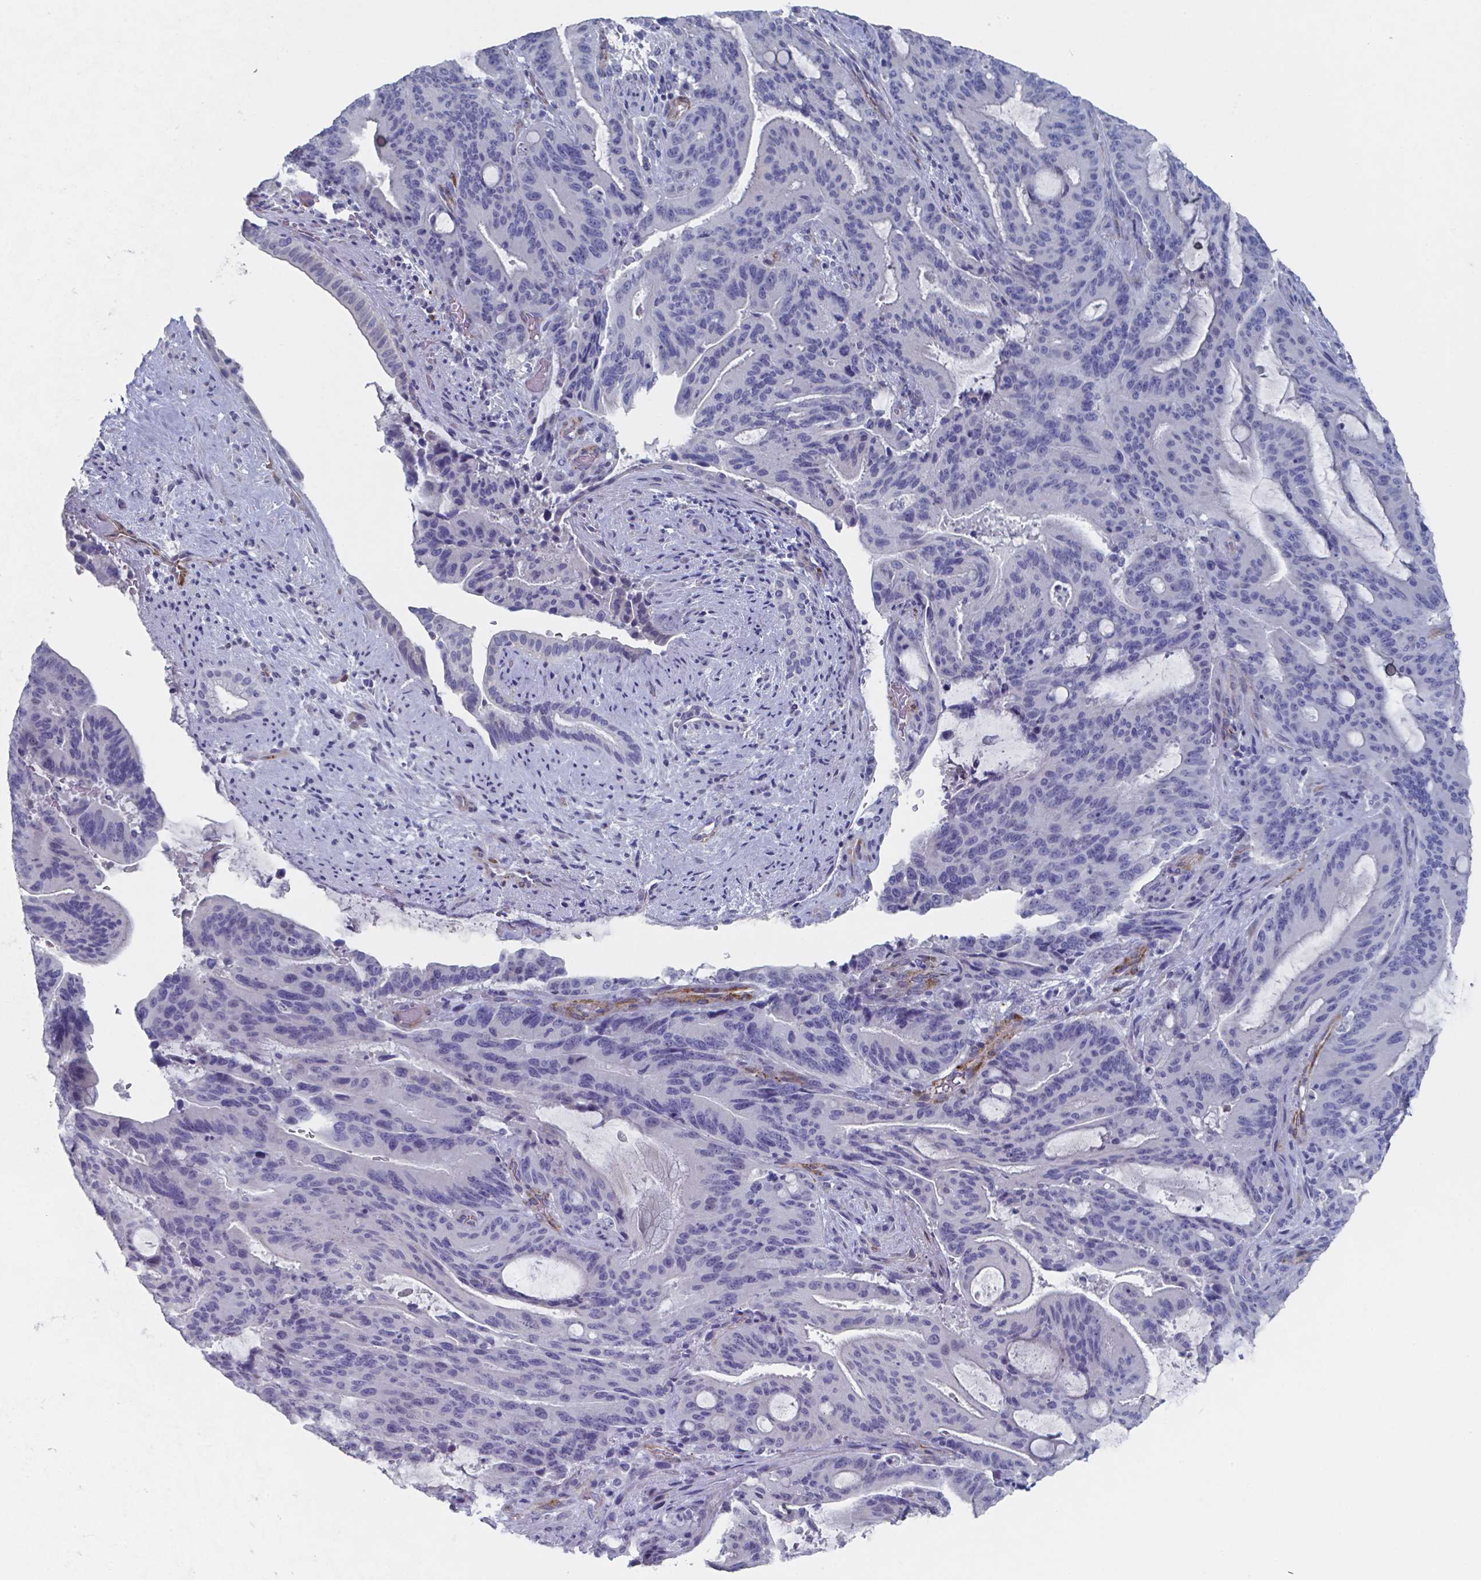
{"staining": {"intensity": "negative", "quantity": "none", "location": "none"}, "tissue": "liver cancer", "cell_type": "Tumor cells", "image_type": "cancer", "snomed": [{"axis": "morphology", "description": "Cholangiocarcinoma"}, {"axis": "topography", "description": "Liver"}], "caption": "Immunohistochemistry micrograph of neoplastic tissue: human liver cancer (cholangiocarcinoma) stained with DAB (3,3'-diaminobenzidine) demonstrates no significant protein expression in tumor cells. (Immunohistochemistry, brightfield microscopy, high magnification).", "gene": "PLA2R1", "patient": {"sex": "female", "age": 73}}